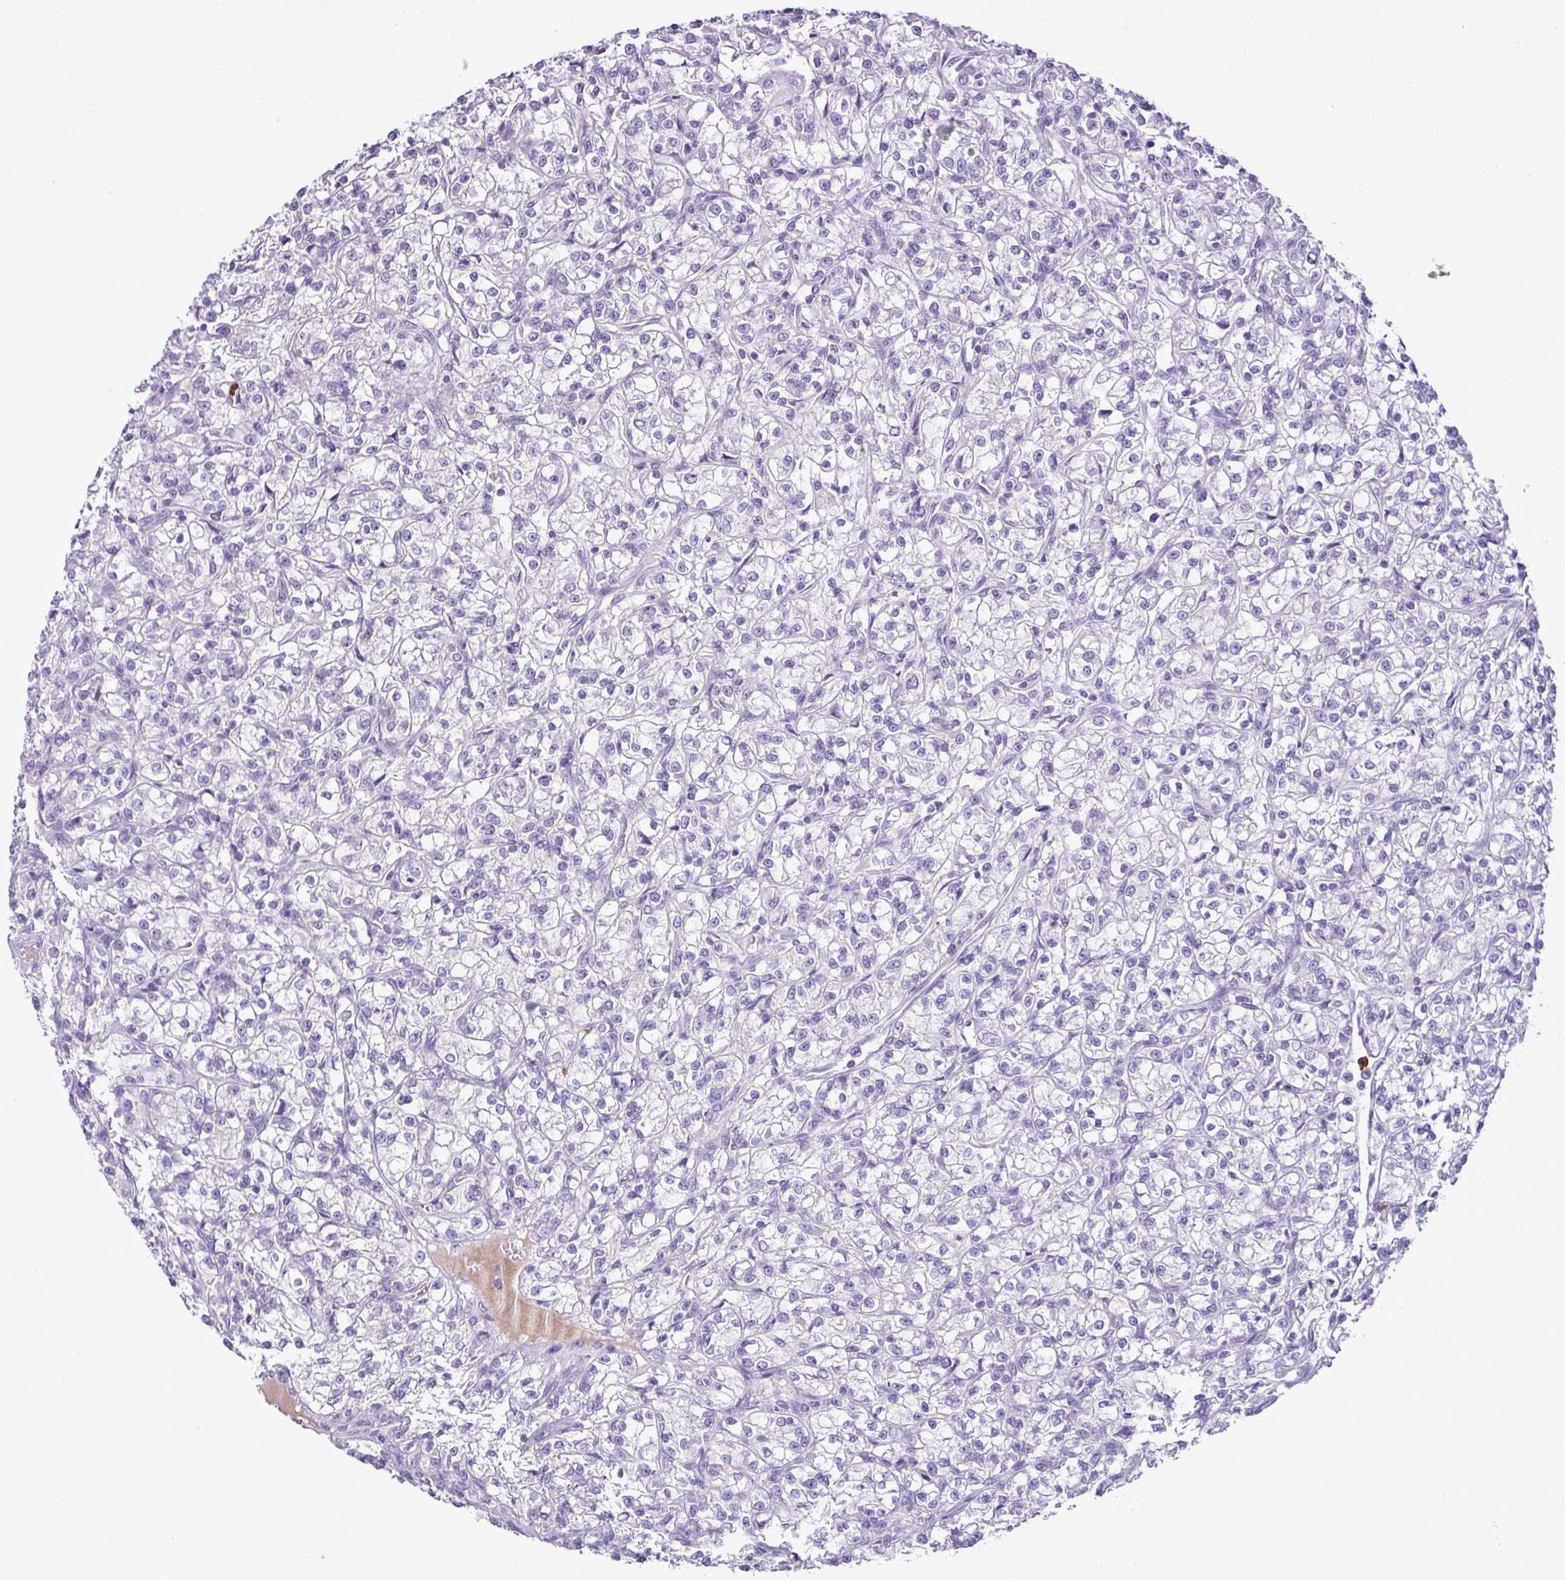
{"staining": {"intensity": "negative", "quantity": "none", "location": "none"}, "tissue": "renal cancer", "cell_type": "Tumor cells", "image_type": "cancer", "snomed": [{"axis": "morphology", "description": "Adenocarcinoma, NOS"}, {"axis": "topography", "description": "Kidney"}], "caption": "A high-resolution image shows immunohistochemistry staining of renal adenocarcinoma, which exhibits no significant expression in tumor cells. (Immunohistochemistry (ihc), brightfield microscopy, high magnification).", "gene": "ZSCAN5A", "patient": {"sex": "female", "age": 59}}